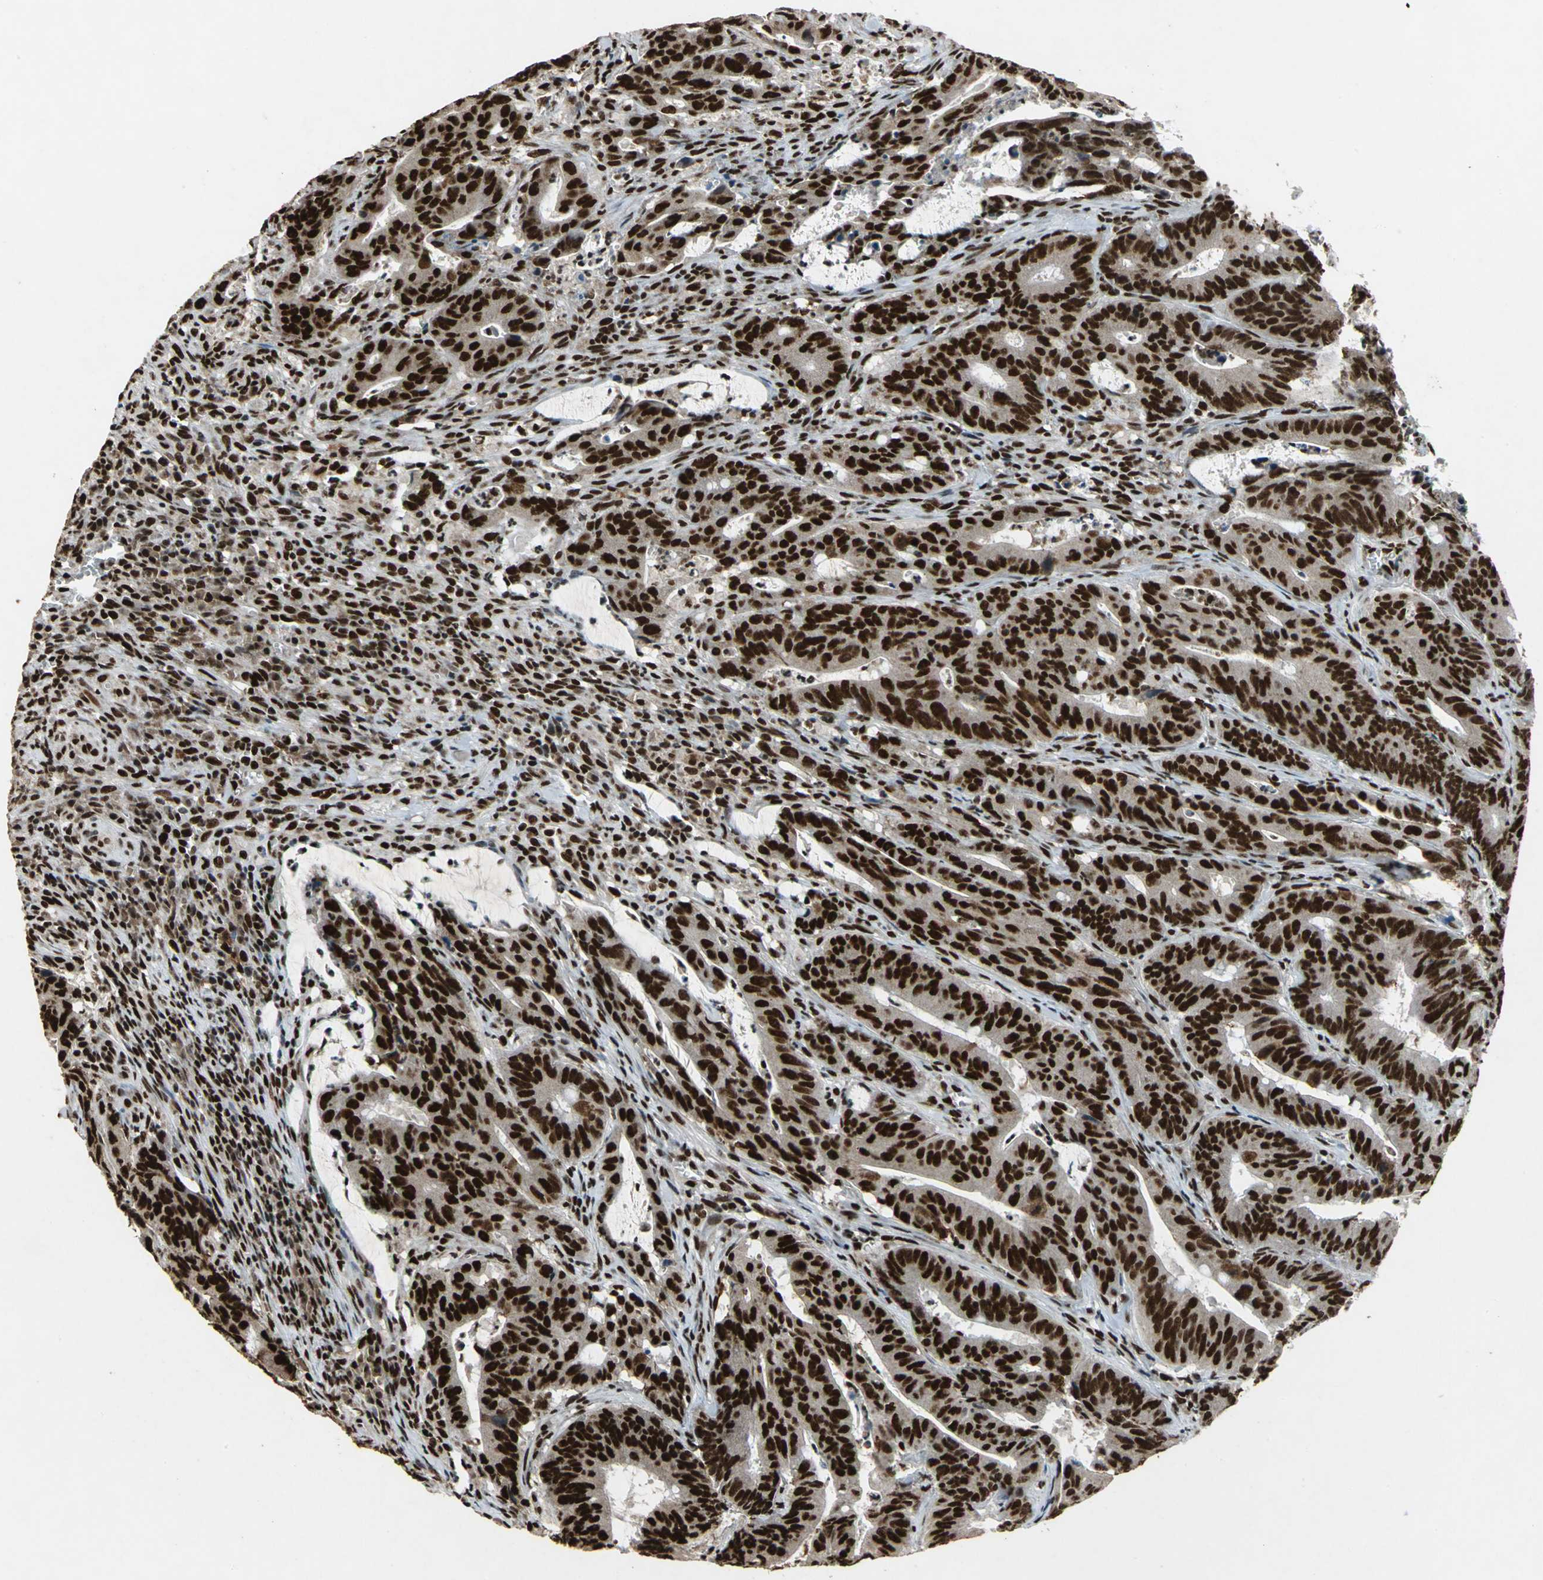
{"staining": {"intensity": "strong", "quantity": ">75%", "location": "nuclear"}, "tissue": "colorectal cancer", "cell_type": "Tumor cells", "image_type": "cancer", "snomed": [{"axis": "morphology", "description": "Adenocarcinoma, NOS"}, {"axis": "topography", "description": "Colon"}], "caption": "Human colorectal adenocarcinoma stained with a protein marker displays strong staining in tumor cells.", "gene": "MTA2", "patient": {"sex": "male", "age": 45}}